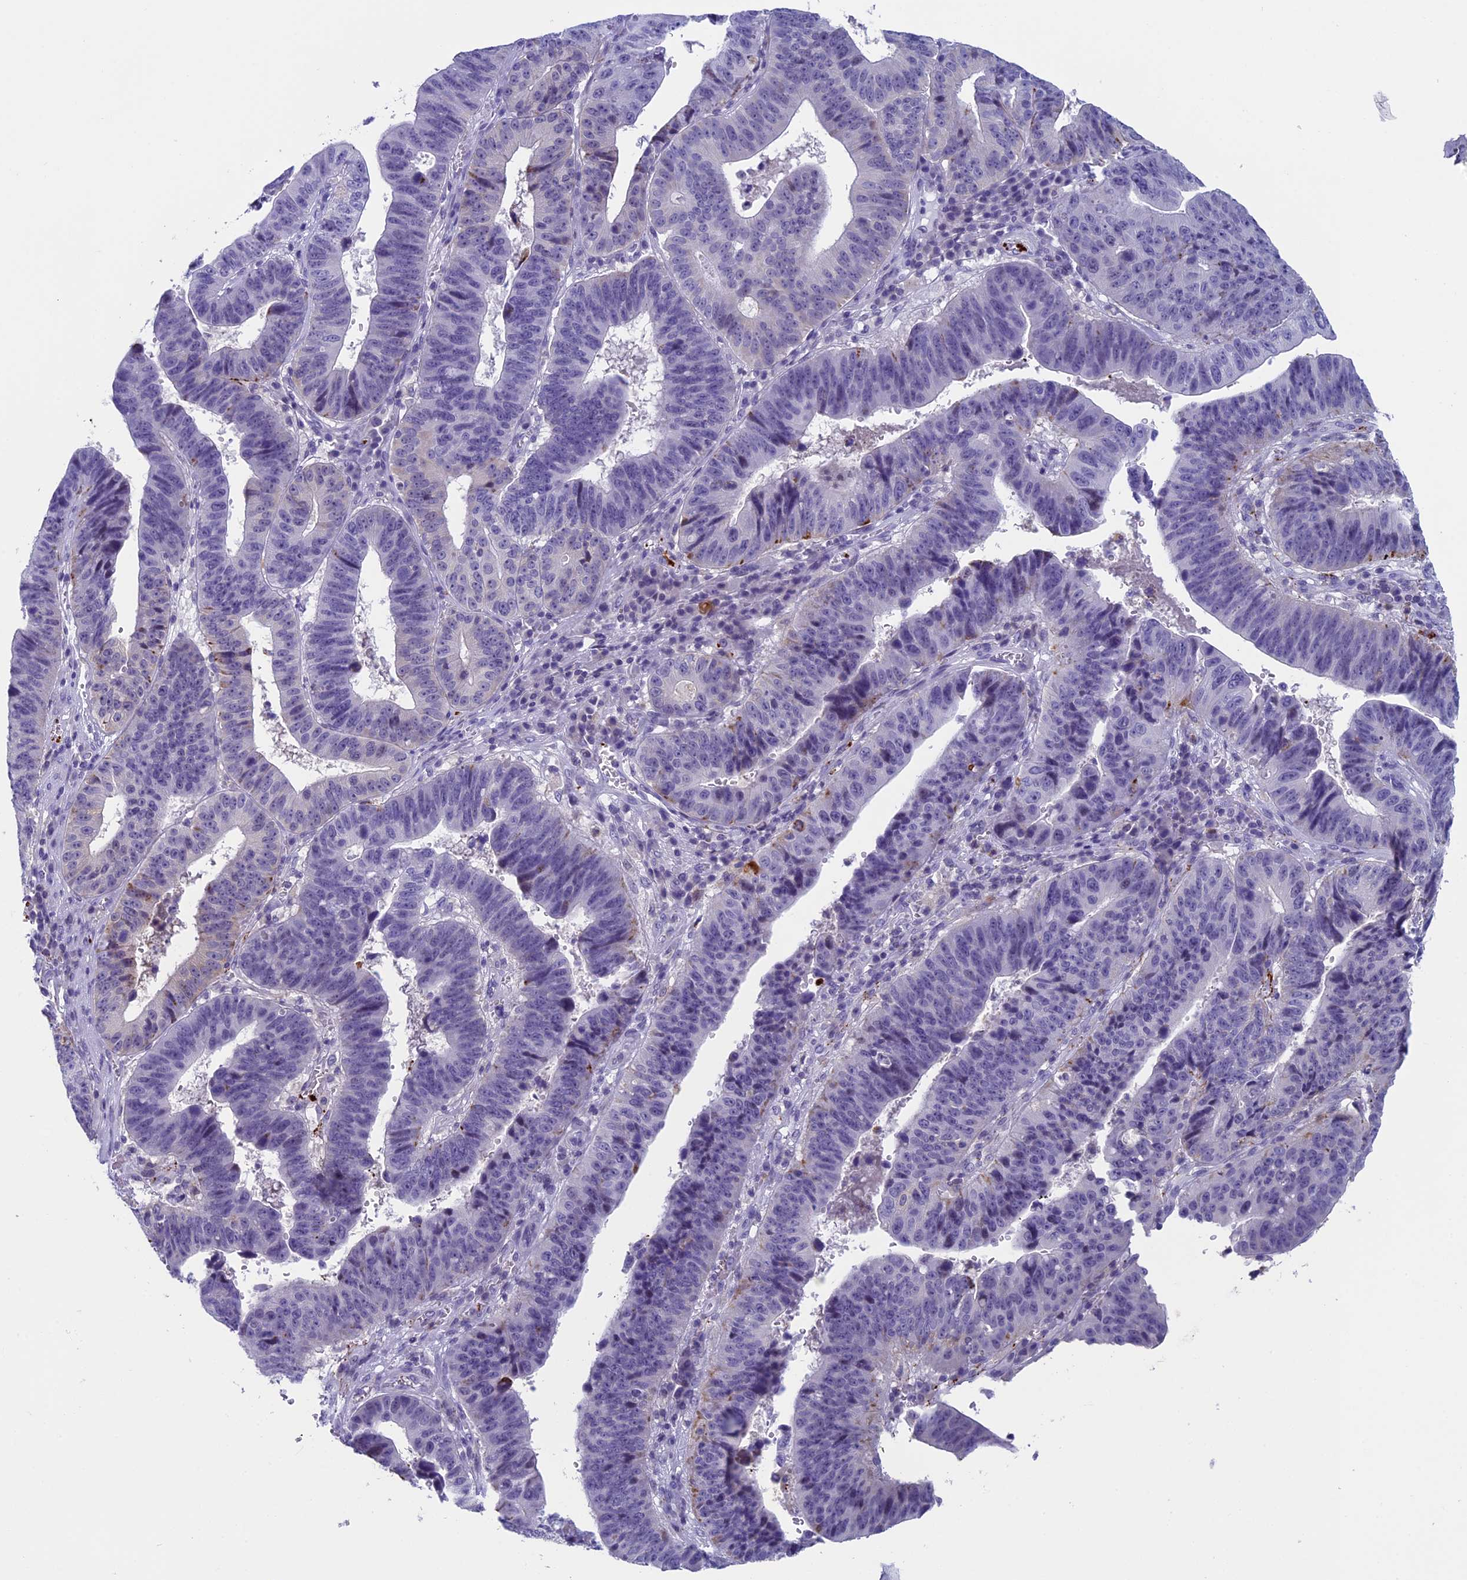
{"staining": {"intensity": "weak", "quantity": "<25%", "location": "cytoplasmic/membranous"}, "tissue": "stomach cancer", "cell_type": "Tumor cells", "image_type": "cancer", "snomed": [{"axis": "morphology", "description": "Adenocarcinoma, NOS"}, {"axis": "topography", "description": "Stomach"}], "caption": "There is no significant expression in tumor cells of stomach cancer.", "gene": "AIFM2", "patient": {"sex": "male", "age": 59}}